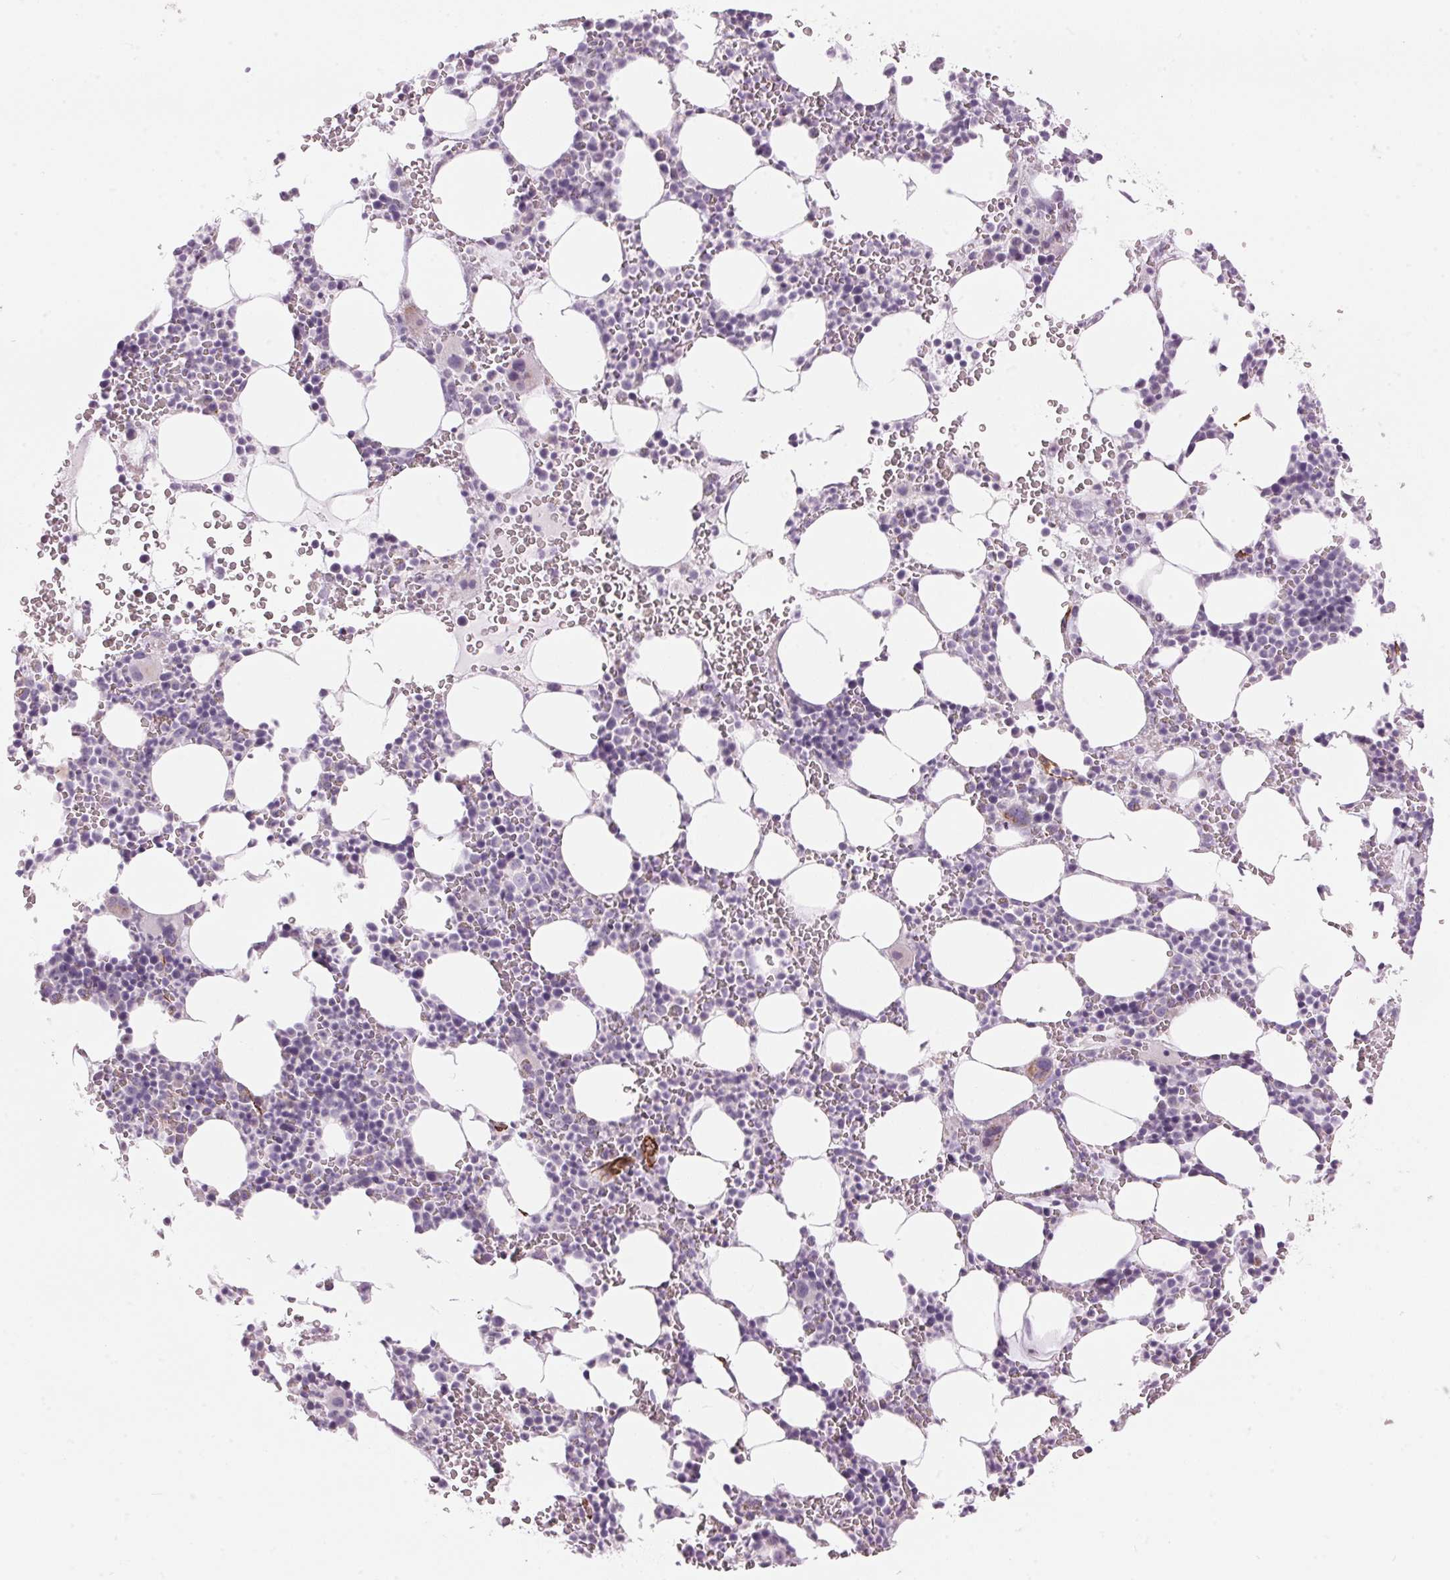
{"staining": {"intensity": "negative", "quantity": "none", "location": "none"}, "tissue": "bone marrow", "cell_type": "Hematopoietic cells", "image_type": "normal", "snomed": [{"axis": "morphology", "description": "Normal tissue, NOS"}, {"axis": "topography", "description": "Bone marrow"}], "caption": "This photomicrograph is of benign bone marrow stained with IHC to label a protein in brown with the nuclei are counter-stained blue. There is no staining in hematopoietic cells.", "gene": "CLPS", "patient": {"sex": "male", "age": 82}}